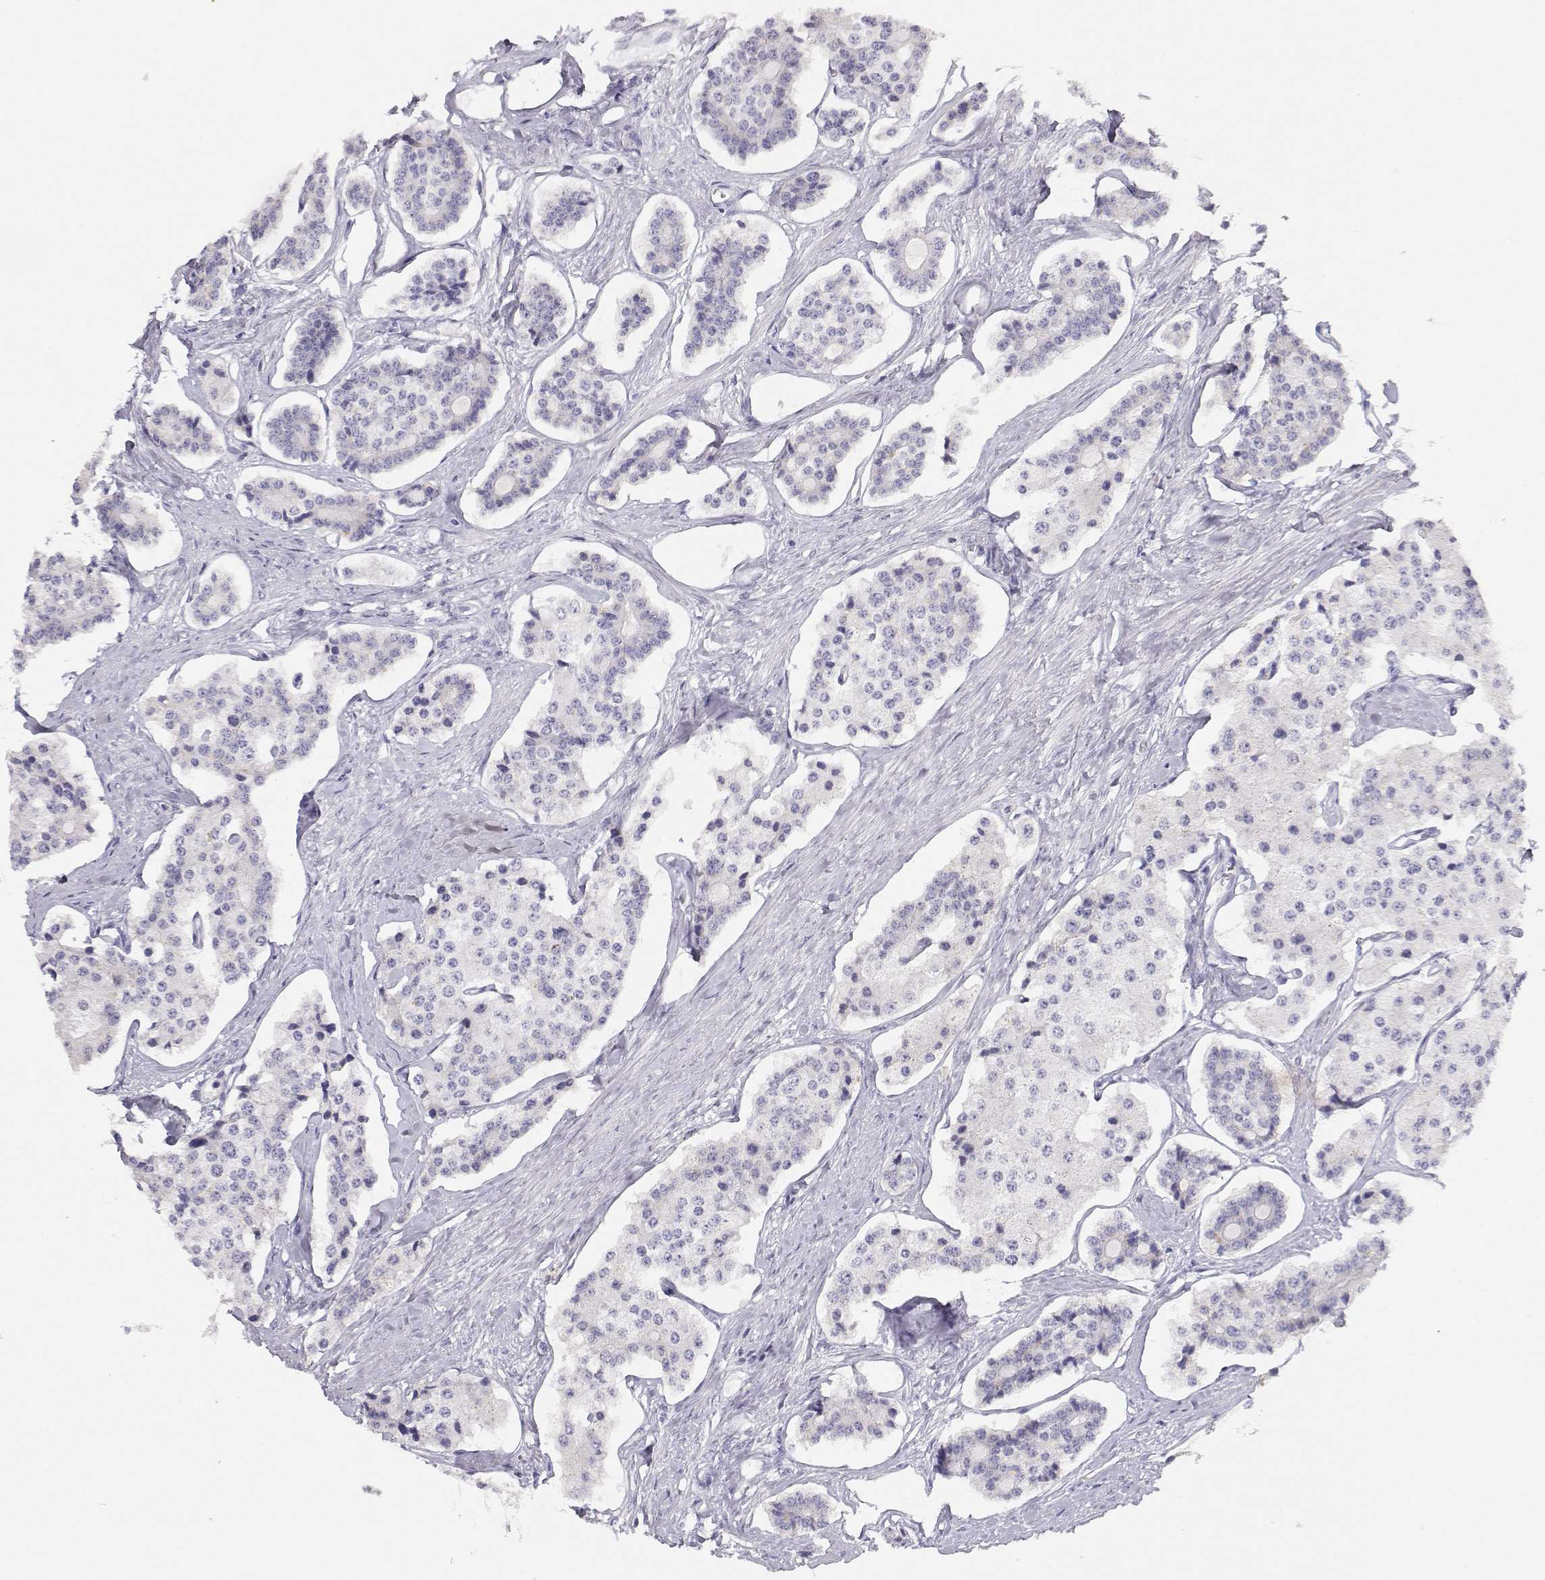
{"staining": {"intensity": "negative", "quantity": "none", "location": "none"}, "tissue": "carcinoid", "cell_type": "Tumor cells", "image_type": "cancer", "snomed": [{"axis": "morphology", "description": "Carcinoid, malignant, NOS"}, {"axis": "topography", "description": "Small intestine"}], "caption": "Immunohistochemistry histopathology image of human carcinoid stained for a protein (brown), which exhibits no expression in tumor cells.", "gene": "GPR174", "patient": {"sex": "female", "age": 65}}